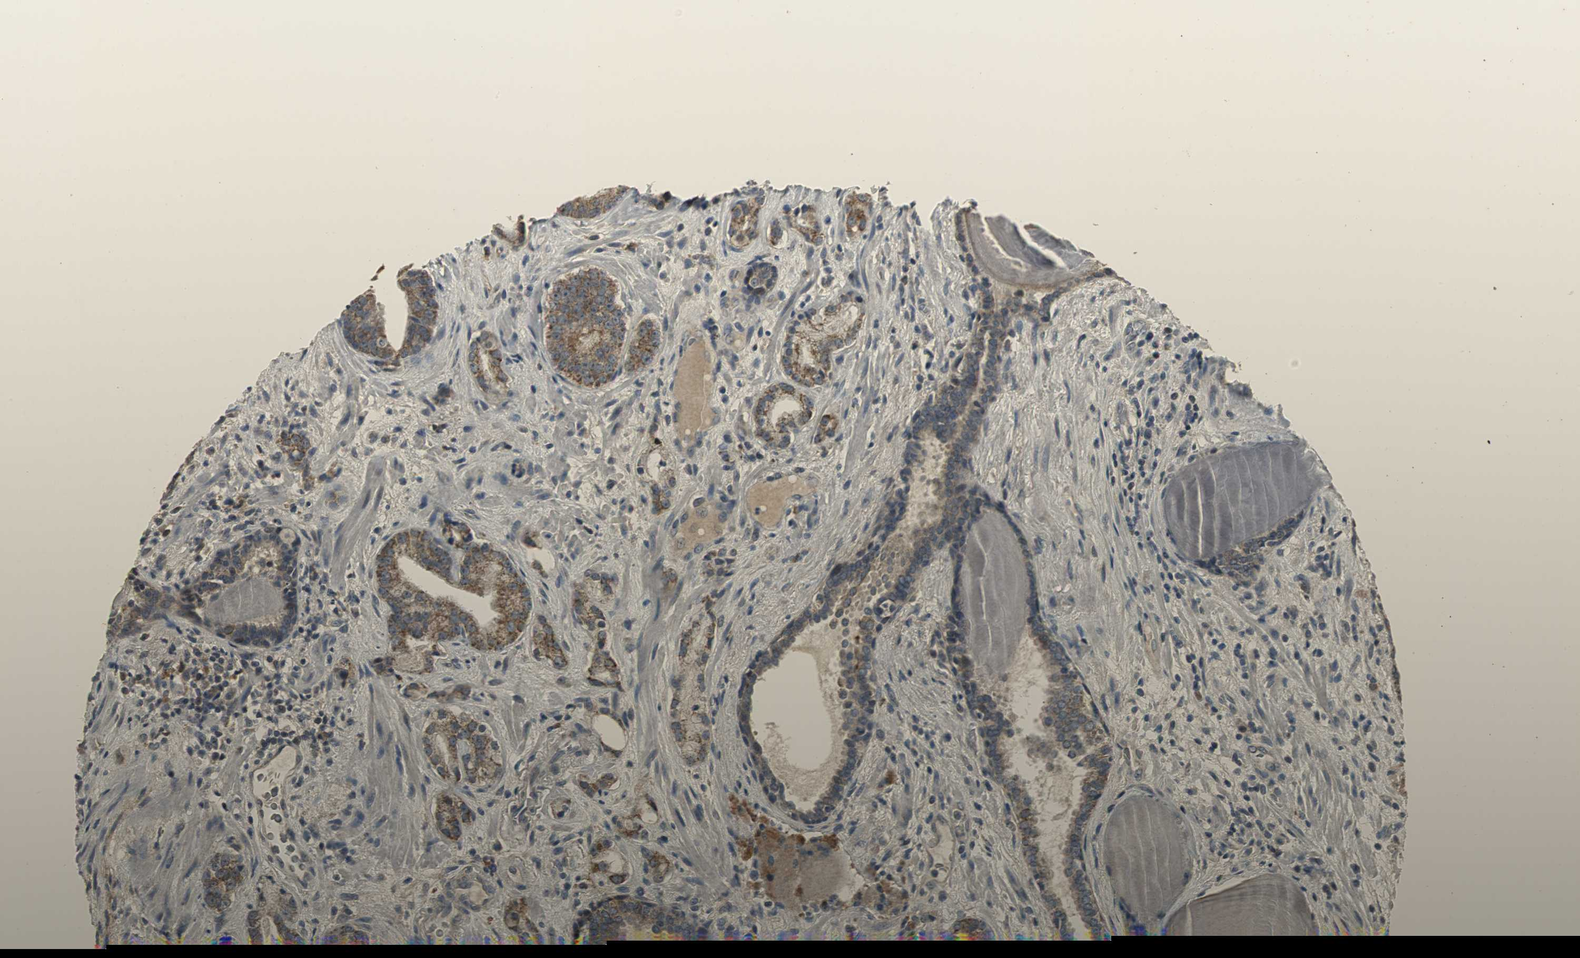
{"staining": {"intensity": "moderate", "quantity": ">75%", "location": "cytoplasmic/membranous"}, "tissue": "prostate cancer", "cell_type": "Tumor cells", "image_type": "cancer", "snomed": [{"axis": "morphology", "description": "Adenocarcinoma, Low grade"}, {"axis": "topography", "description": "Prostate"}], "caption": "Prostate cancer tissue demonstrates moderate cytoplasmic/membranous staining in approximately >75% of tumor cells, visualized by immunohistochemistry.", "gene": "JADE3", "patient": {"sex": "male", "age": 63}}